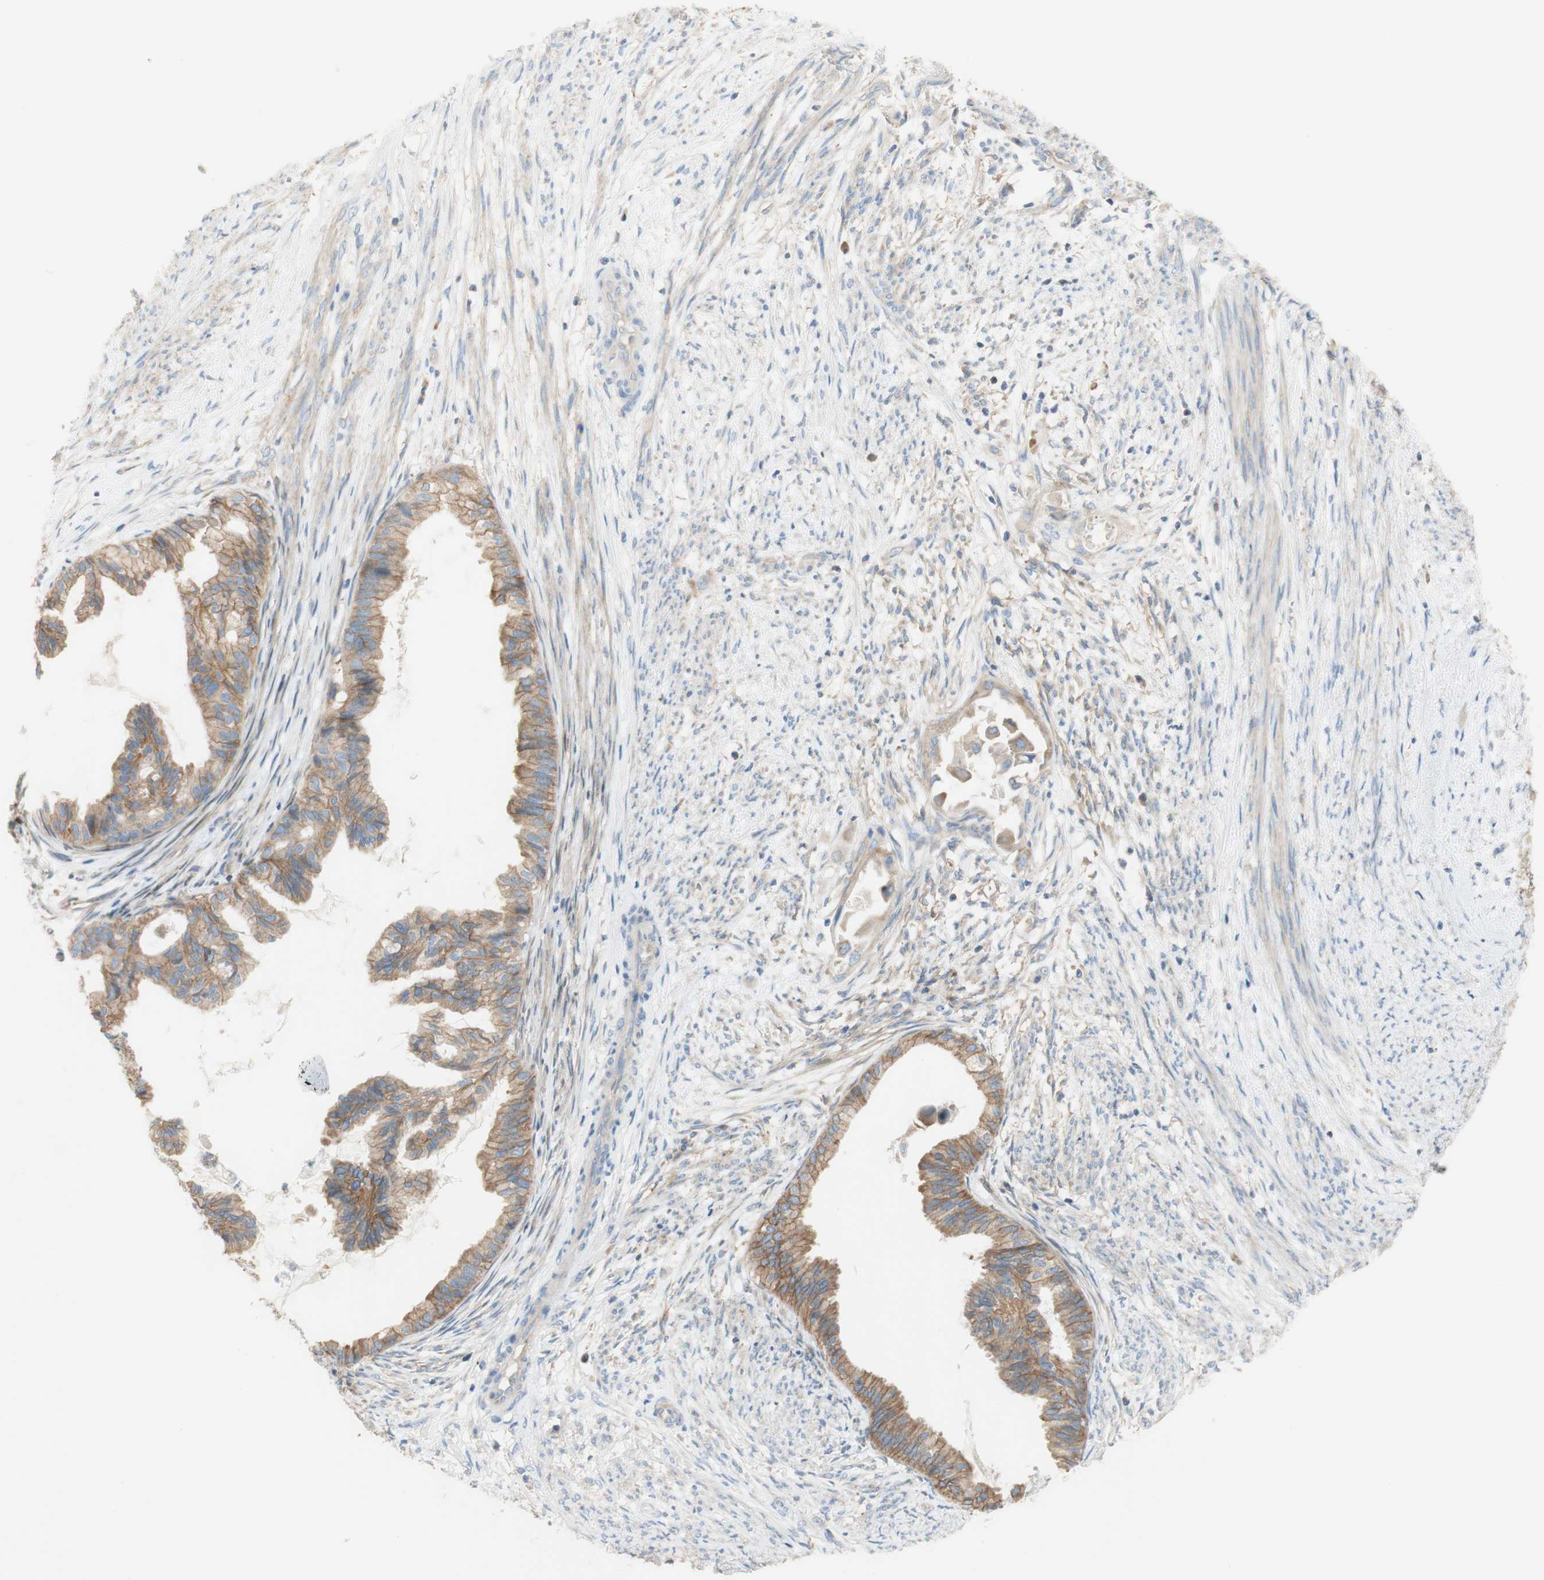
{"staining": {"intensity": "moderate", "quantity": ">75%", "location": "cytoplasmic/membranous"}, "tissue": "cervical cancer", "cell_type": "Tumor cells", "image_type": "cancer", "snomed": [{"axis": "morphology", "description": "Normal tissue, NOS"}, {"axis": "morphology", "description": "Adenocarcinoma, NOS"}, {"axis": "topography", "description": "Cervix"}, {"axis": "topography", "description": "Endometrium"}], "caption": "This is an image of immunohistochemistry (IHC) staining of adenocarcinoma (cervical), which shows moderate staining in the cytoplasmic/membranous of tumor cells.", "gene": "ATP2B1", "patient": {"sex": "female", "age": 86}}